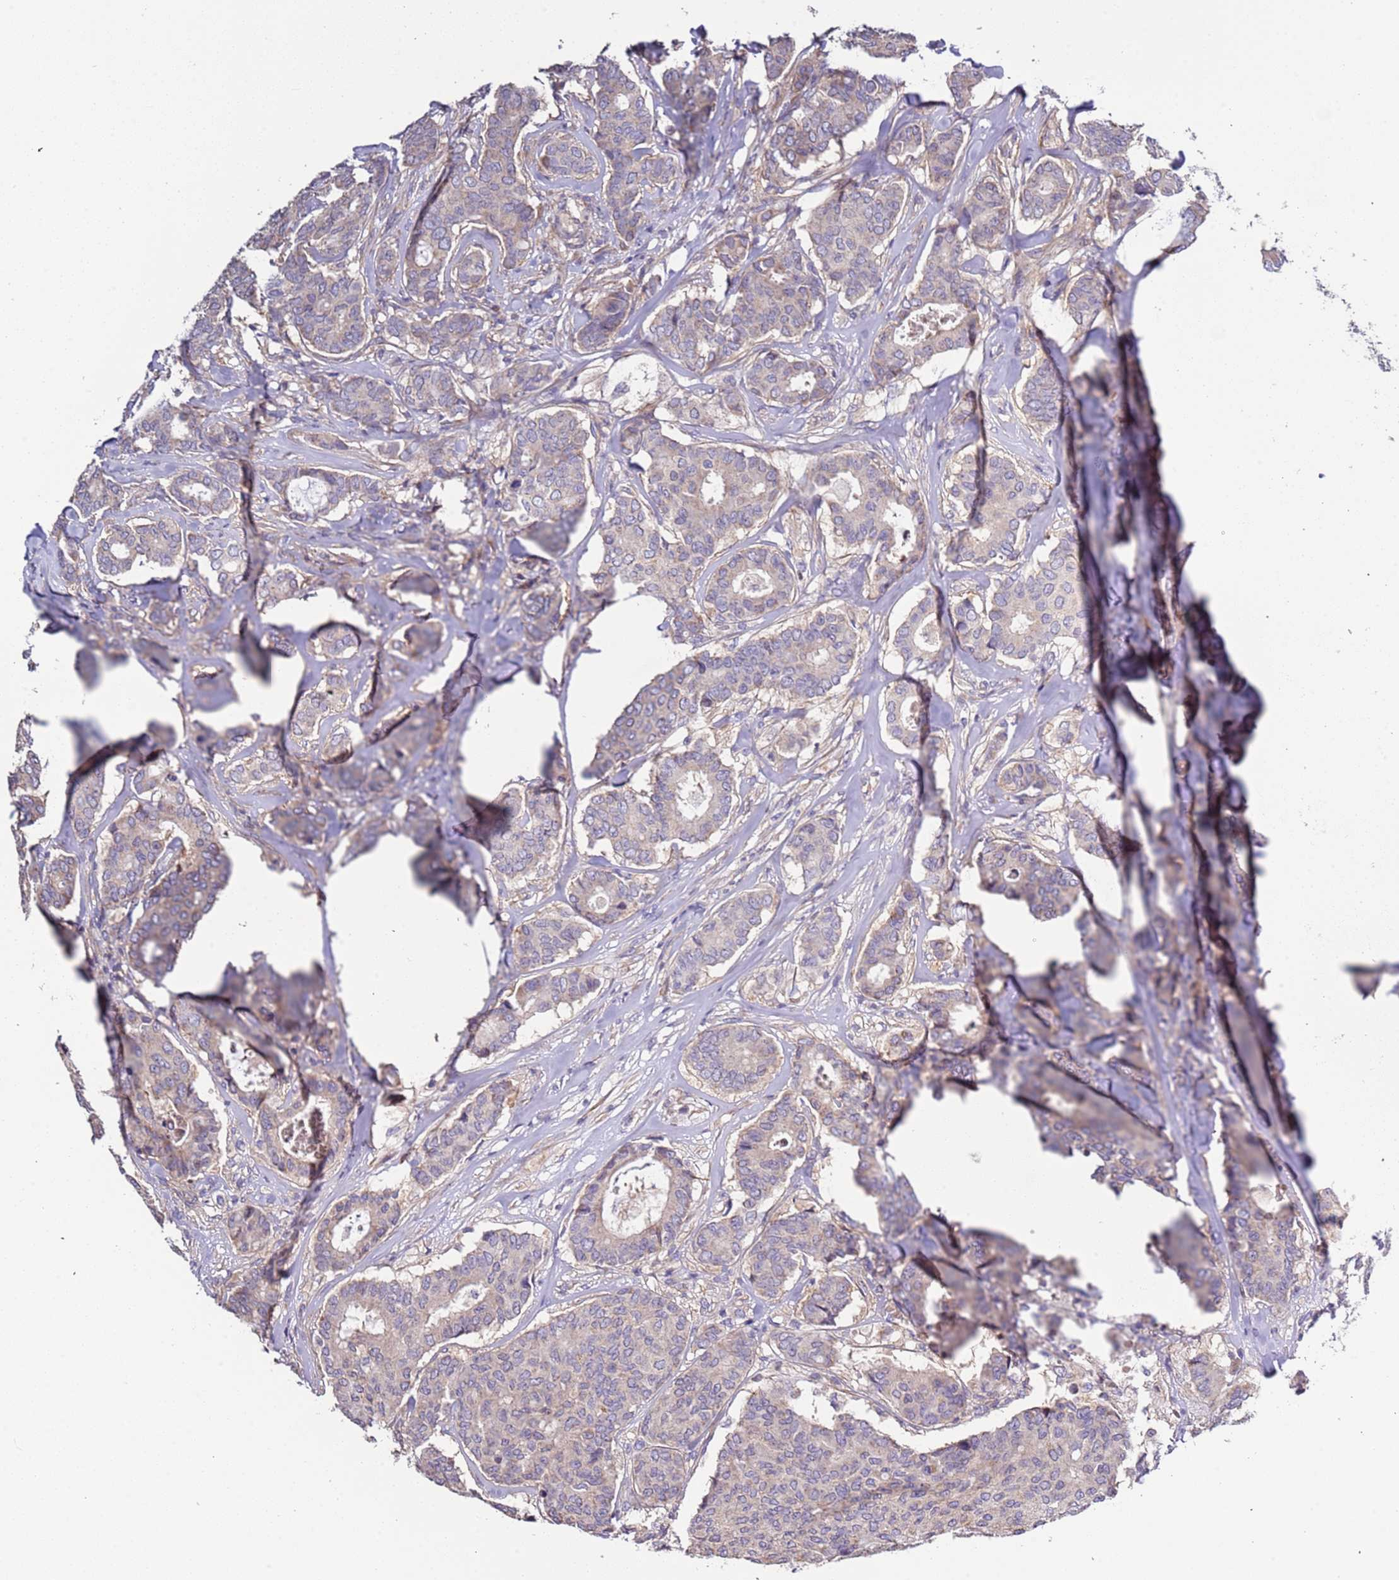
{"staining": {"intensity": "negative", "quantity": "none", "location": "none"}, "tissue": "breast cancer", "cell_type": "Tumor cells", "image_type": "cancer", "snomed": [{"axis": "morphology", "description": "Duct carcinoma"}, {"axis": "topography", "description": "Breast"}], "caption": "Tumor cells show no significant protein staining in invasive ductal carcinoma (breast). (Immunohistochemistry (ihc), brightfield microscopy, high magnification).", "gene": "LAMB4", "patient": {"sex": "female", "age": 75}}